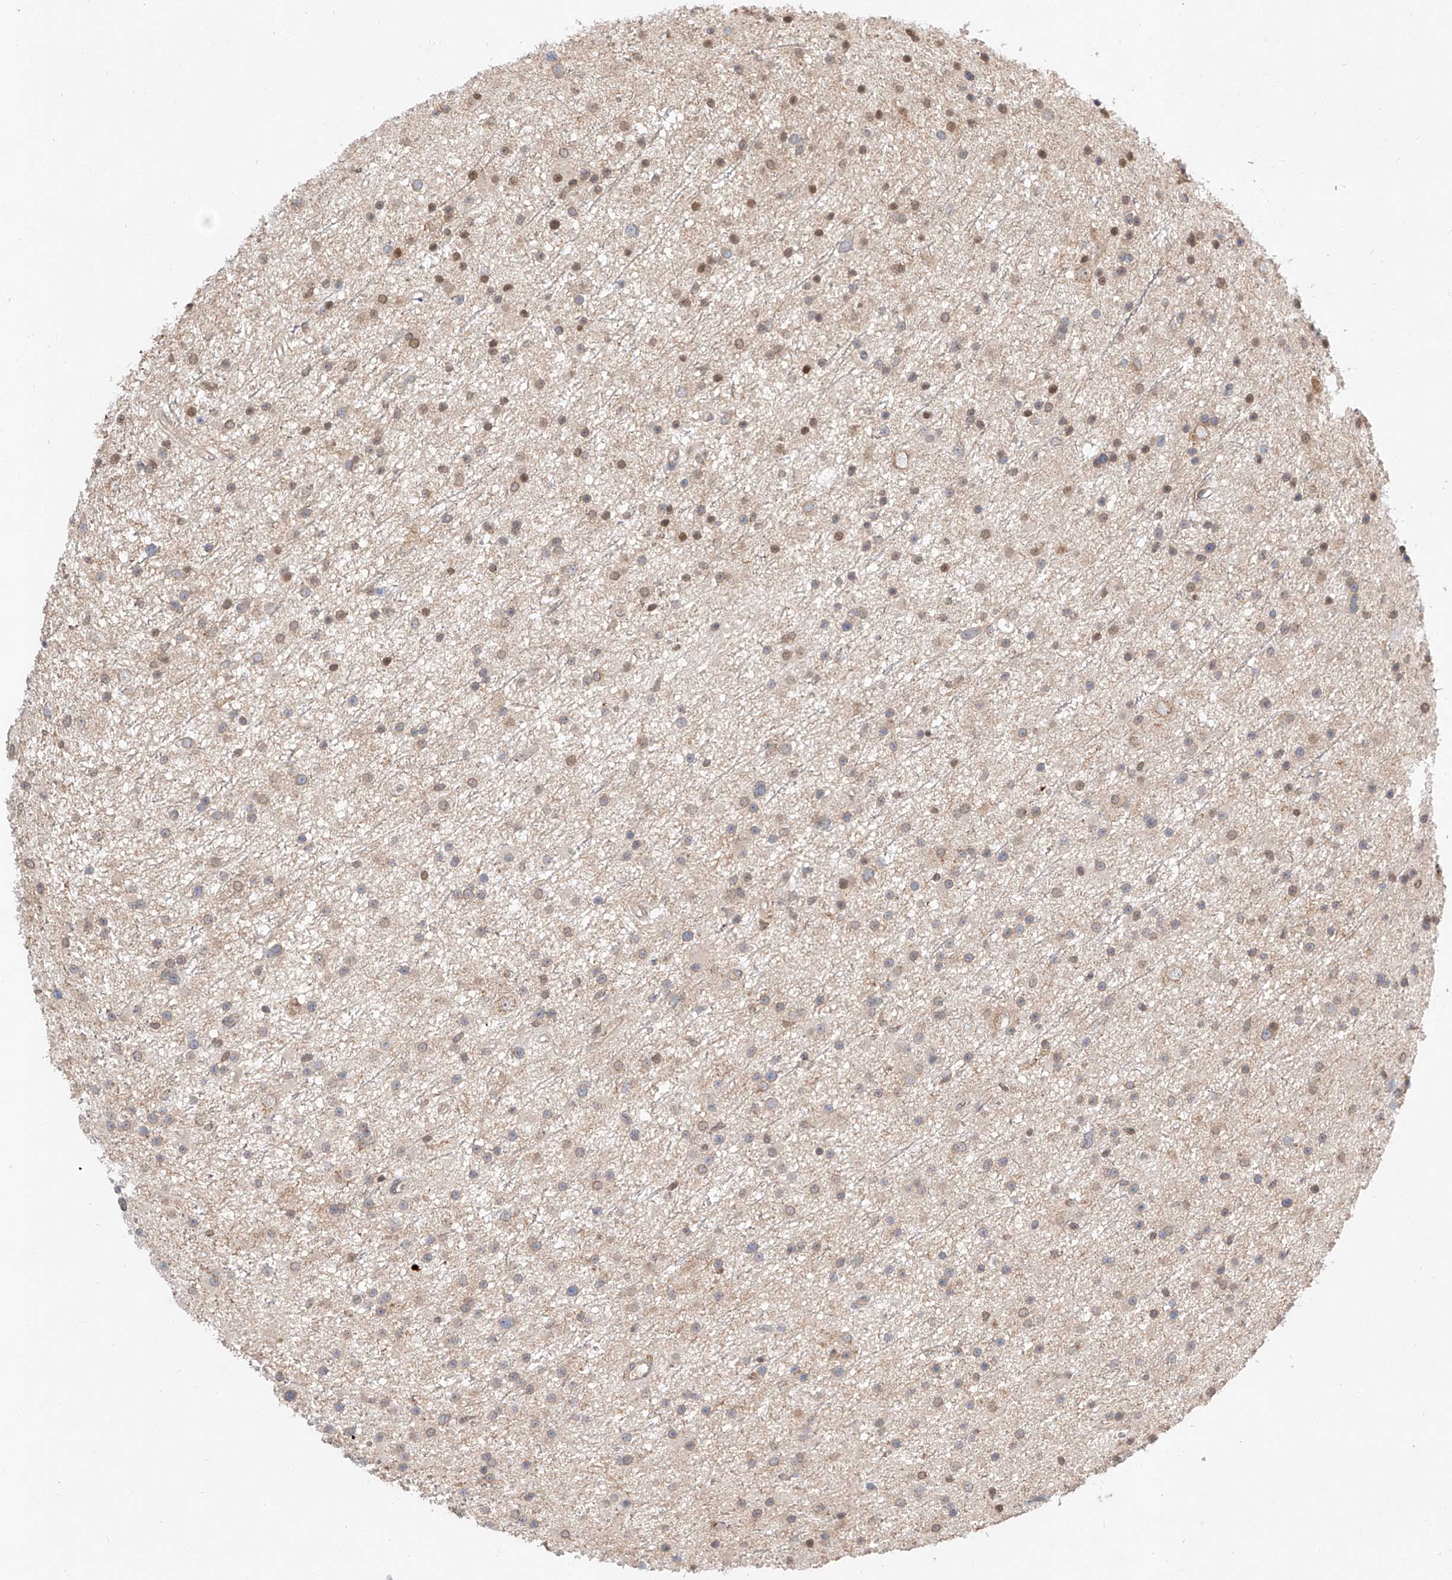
{"staining": {"intensity": "moderate", "quantity": "<25%", "location": "nuclear"}, "tissue": "glioma", "cell_type": "Tumor cells", "image_type": "cancer", "snomed": [{"axis": "morphology", "description": "Glioma, malignant, Low grade"}, {"axis": "topography", "description": "Cerebral cortex"}], "caption": "Immunohistochemical staining of human glioma displays low levels of moderate nuclear protein expression in approximately <25% of tumor cells. The staining is performed using DAB (3,3'-diaminobenzidine) brown chromogen to label protein expression. The nuclei are counter-stained blue using hematoxylin.", "gene": "DIRAS3", "patient": {"sex": "female", "age": 39}}